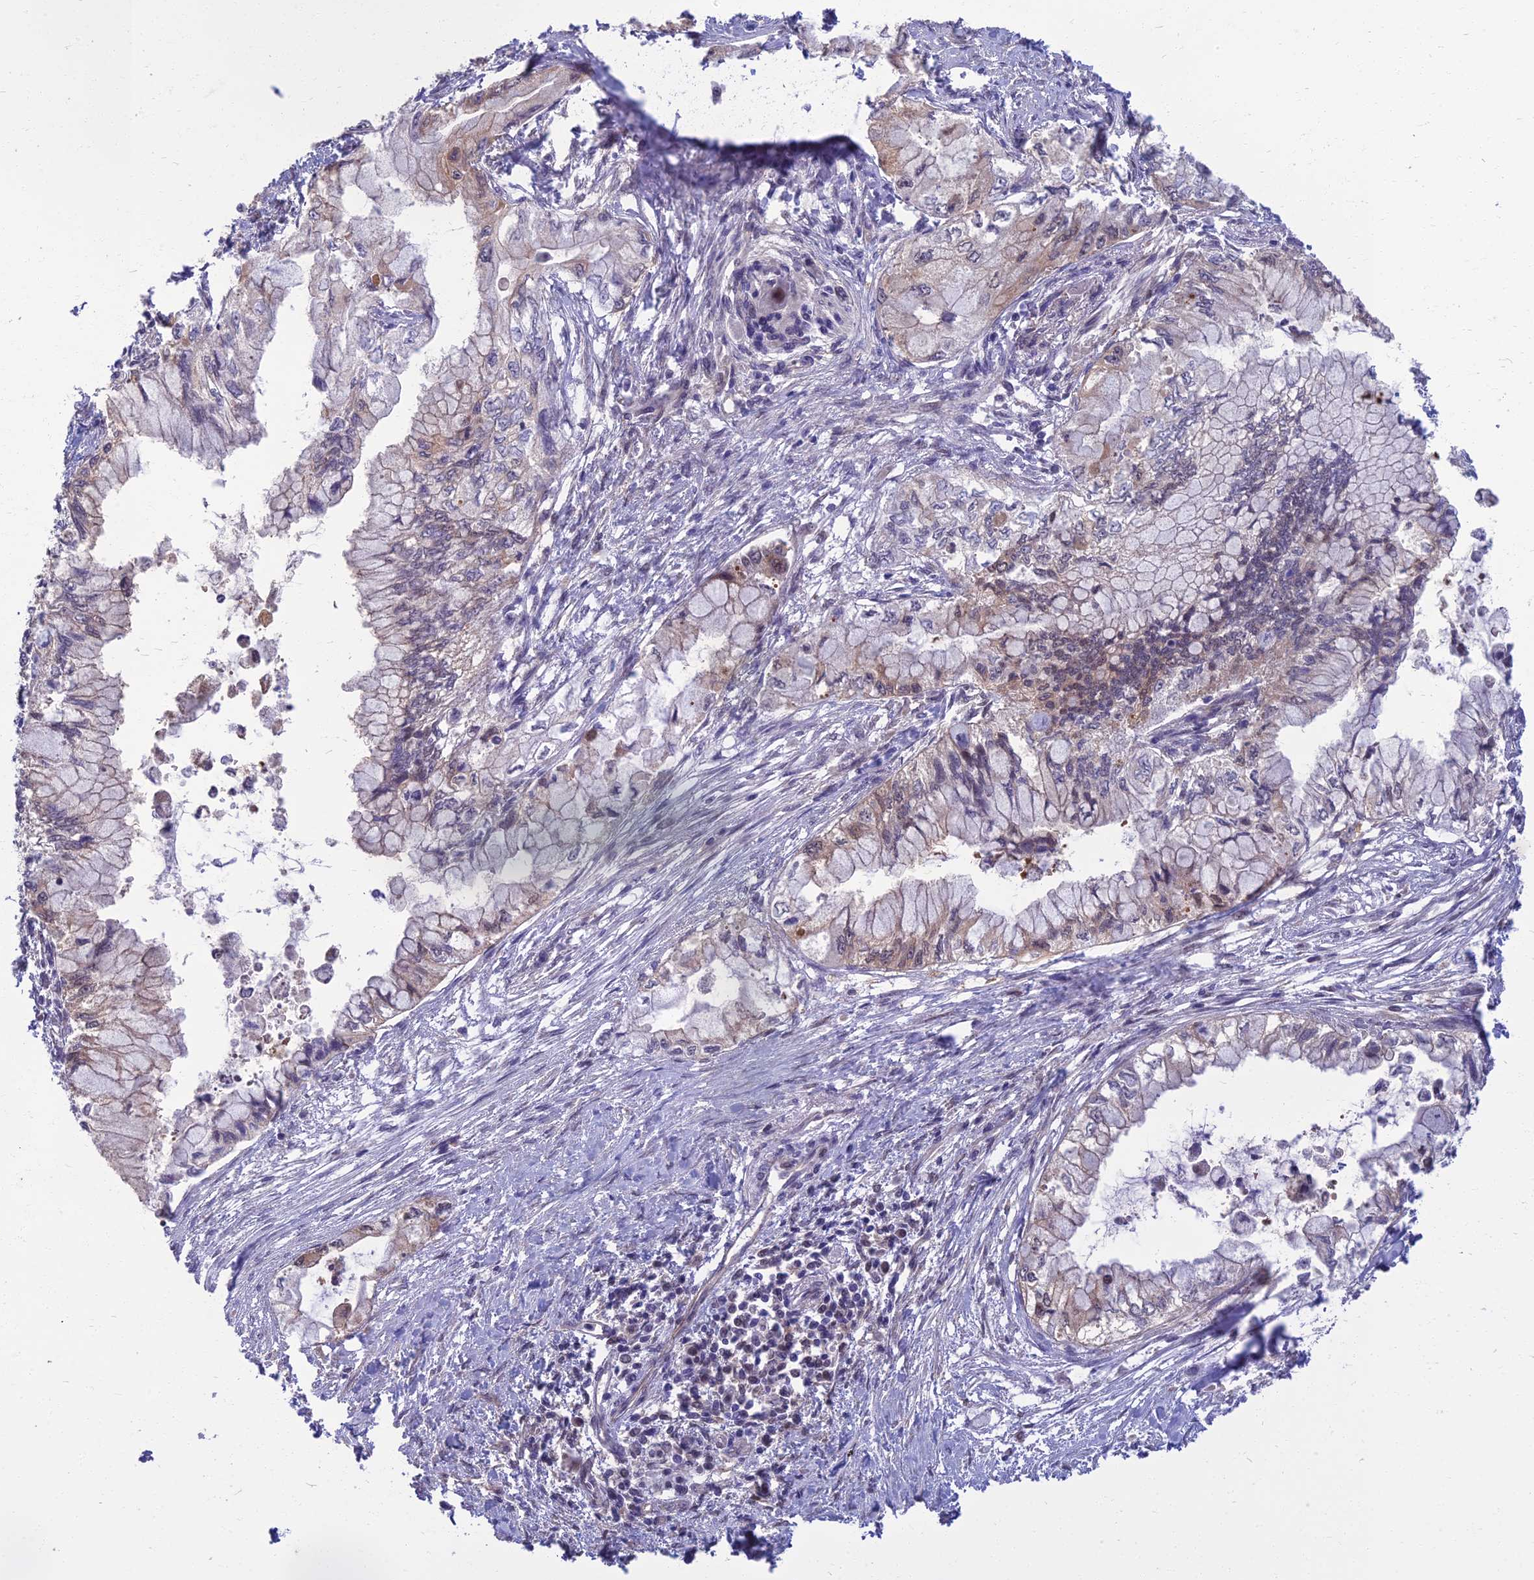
{"staining": {"intensity": "weak", "quantity": "<25%", "location": "cytoplasmic/membranous,nuclear"}, "tissue": "pancreatic cancer", "cell_type": "Tumor cells", "image_type": "cancer", "snomed": [{"axis": "morphology", "description": "Adenocarcinoma, NOS"}, {"axis": "topography", "description": "Pancreas"}], "caption": "IHC image of neoplastic tissue: adenocarcinoma (pancreatic) stained with DAB (3,3'-diaminobenzidine) shows no significant protein positivity in tumor cells. The staining was performed using DAB (3,3'-diaminobenzidine) to visualize the protein expression in brown, while the nuclei were stained in blue with hematoxylin (Magnification: 20x).", "gene": "NR4A3", "patient": {"sex": "male", "age": 48}}